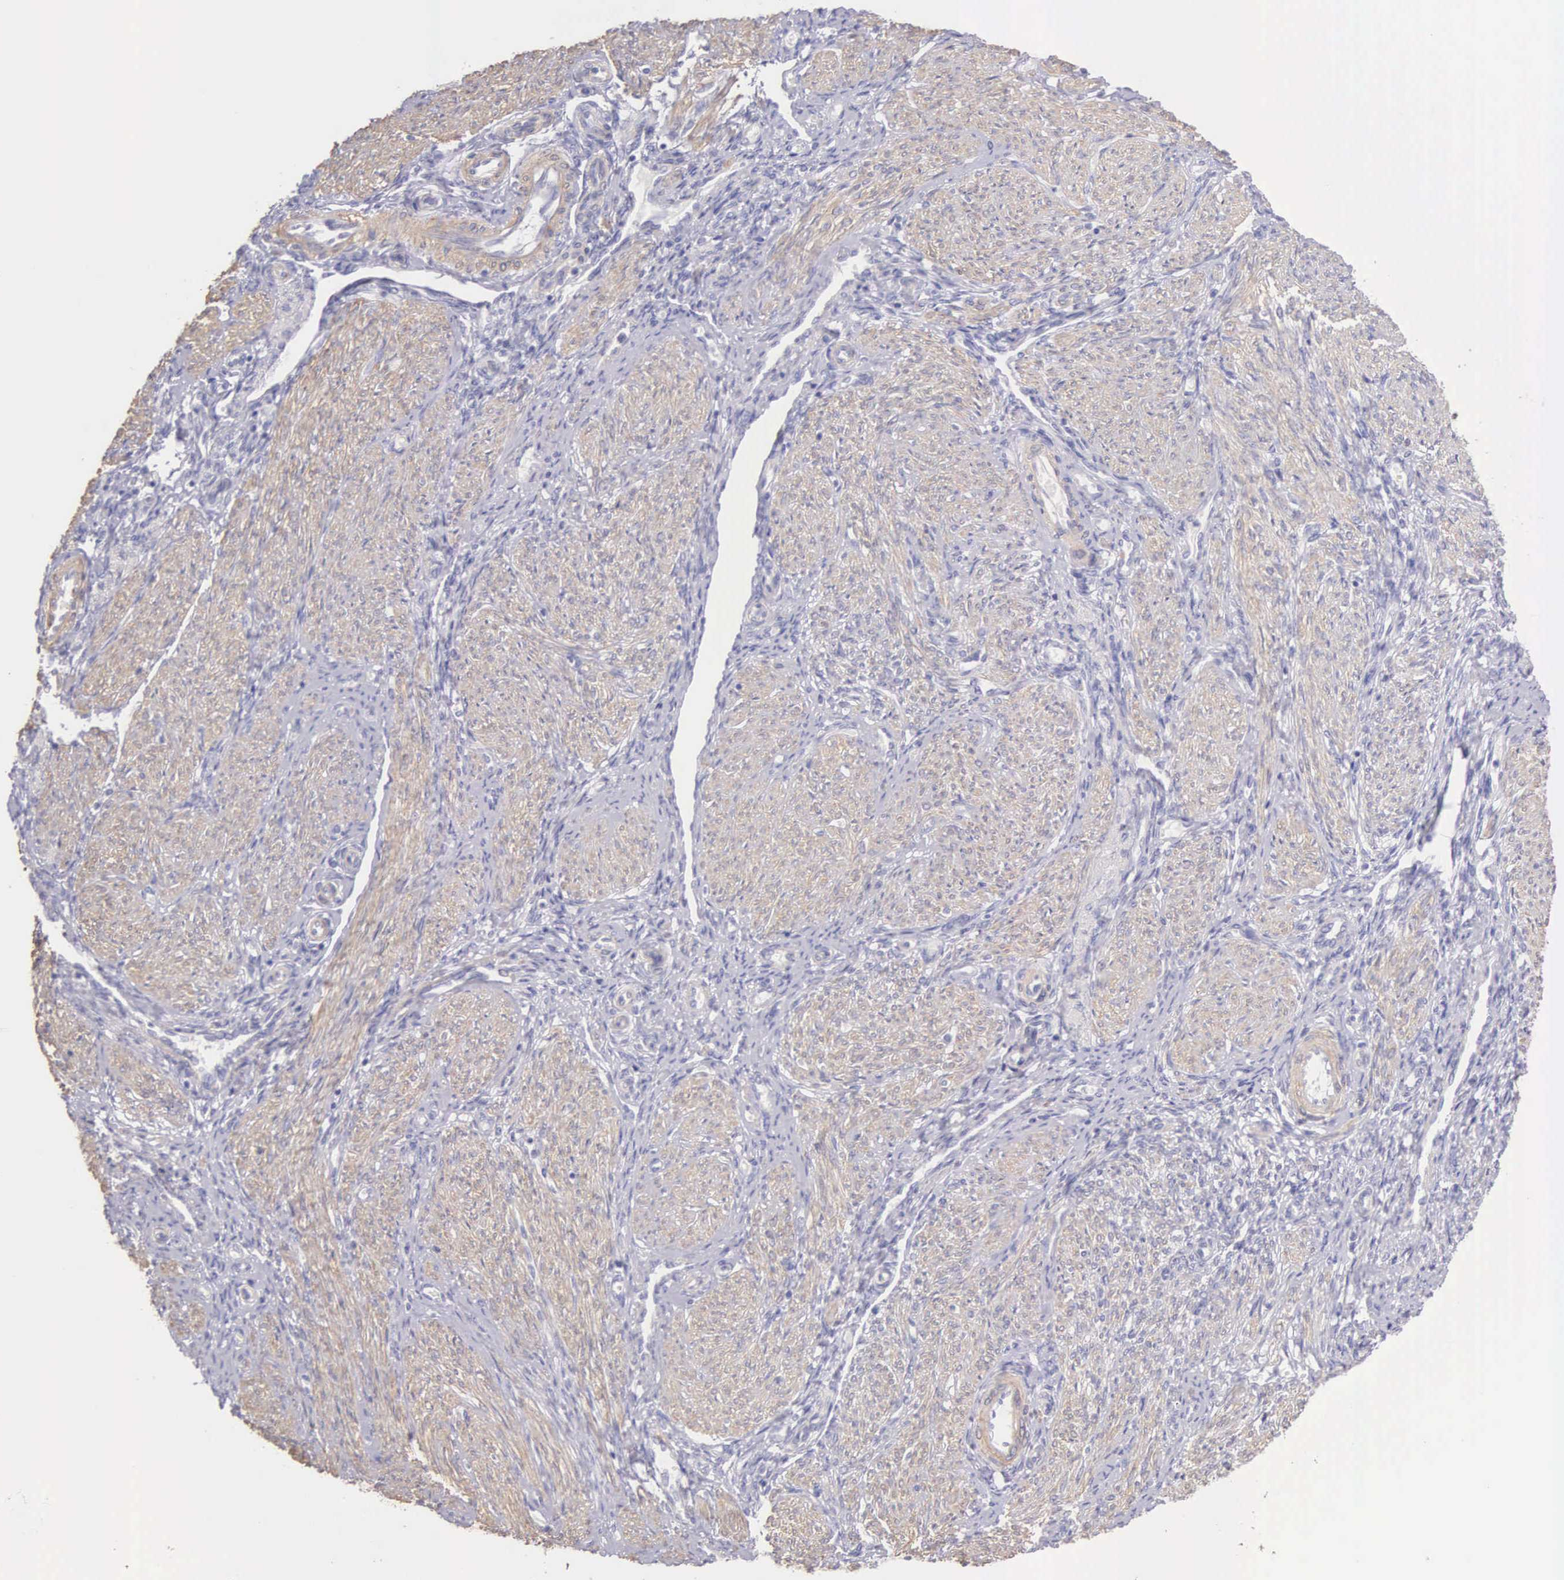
{"staining": {"intensity": "weak", "quantity": "25%-75%", "location": "cytoplasmic/membranous"}, "tissue": "endometrium", "cell_type": "Cells in endometrial stroma", "image_type": "normal", "snomed": [{"axis": "morphology", "description": "Normal tissue, NOS"}, {"axis": "topography", "description": "Endometrium"}], "caption": "Immunohistochemistry image of benign endometrium: endometrium stained using immunohistochemistry (IHC) demonstrates low levels of weak protein expression localized specifically in the cytoplasmic/membranous of cells in endometrial stroma, appearing as a cytoplasmic/membranous brown color.", "gene": "ARFGAP3", "patient": {"sex": "female", "age": 36}}